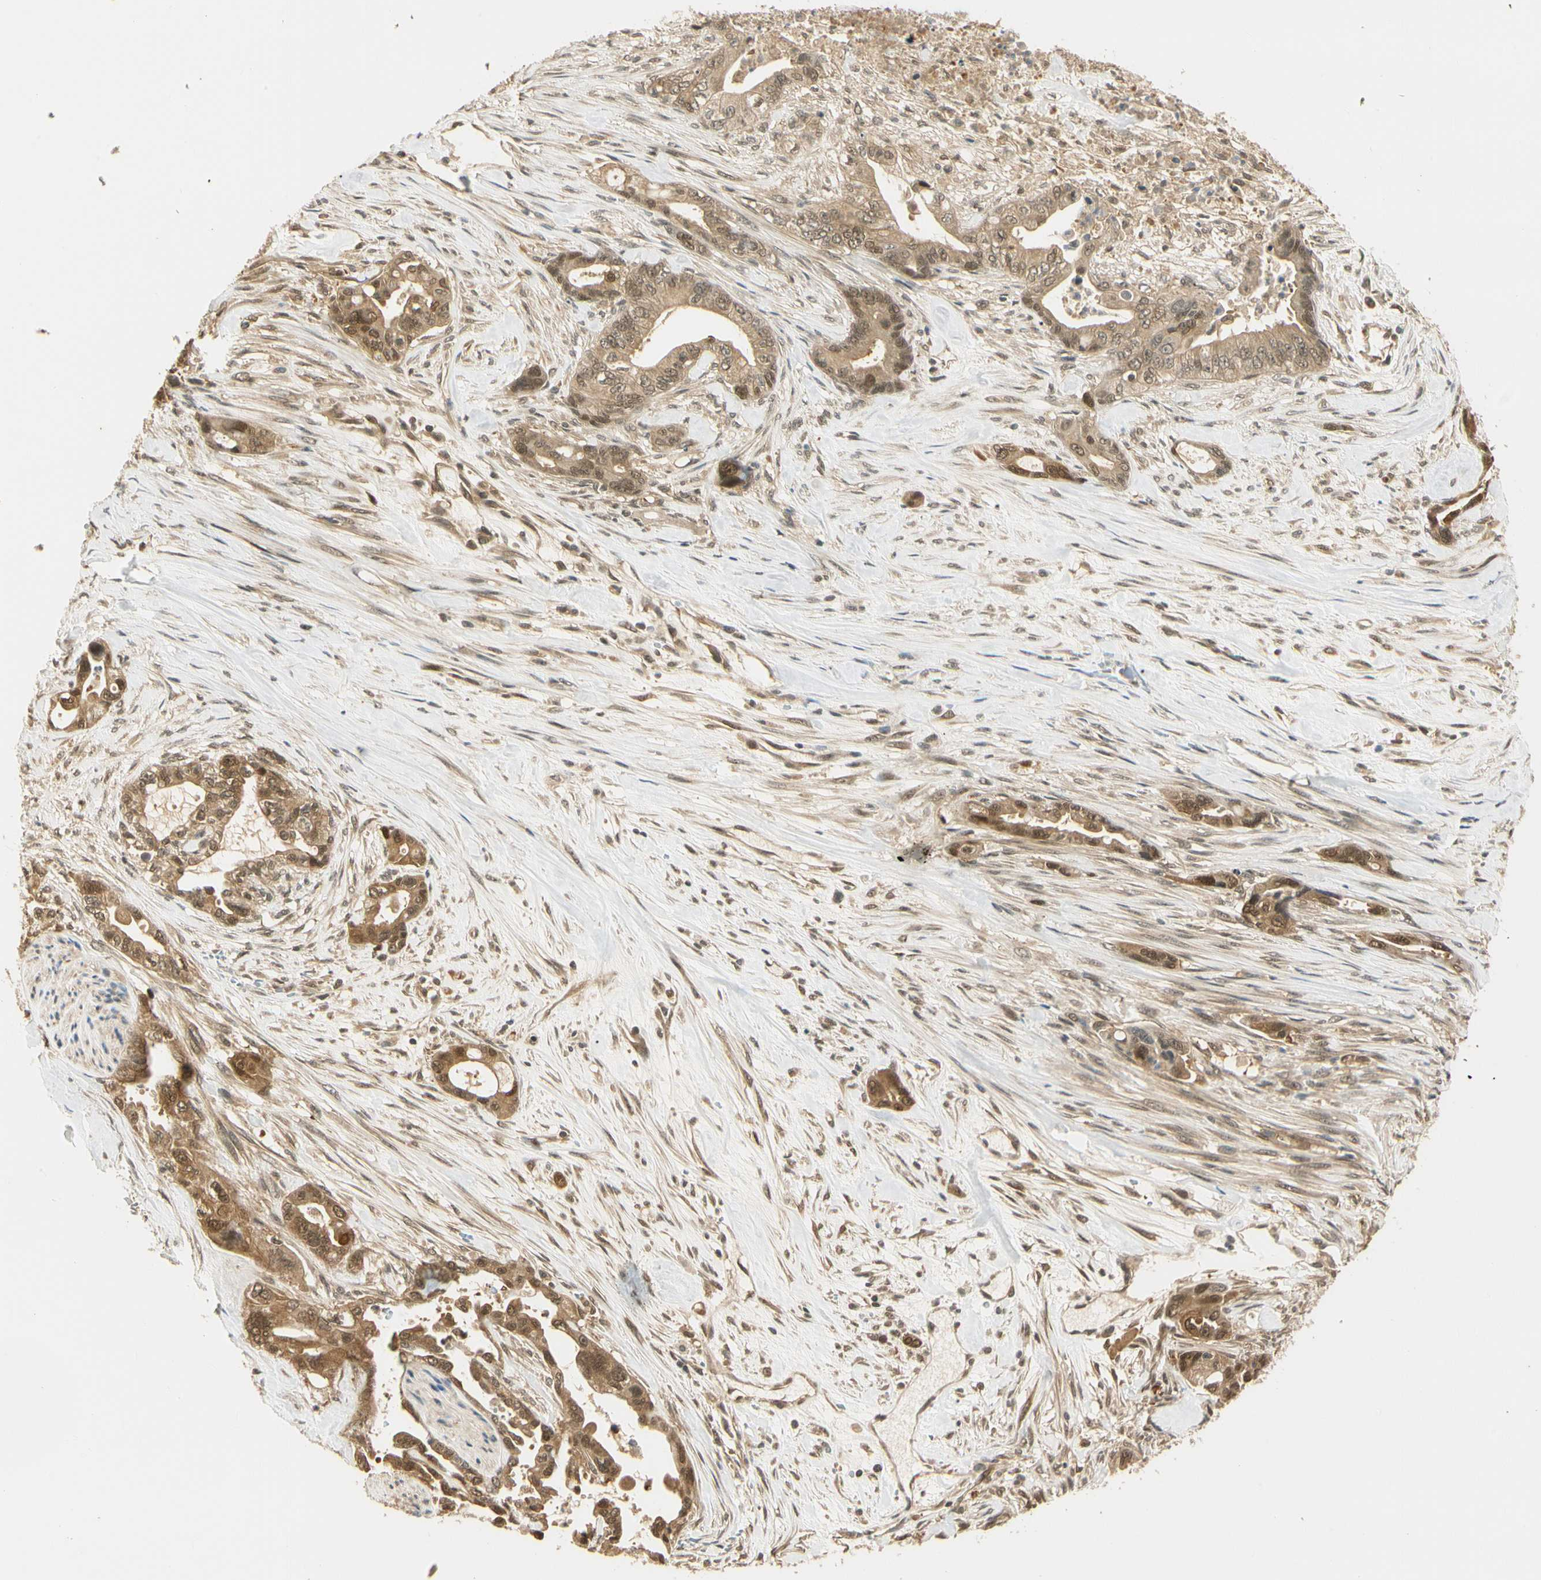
{"staining": {"intensity": "moderate", "quantity": ">75%", "location": "cytoplasmic/membranous,nuclear"}, "tissue": "pancreatic cancer", "cell_type": "Tumor cells", "image_type": "cancer", "snomed": [{"axis": "morphology", "description": "Adenocarcinoma, NOS"}, {"axis": "topography", "description": "Pancreas"}], "caption": "Immunohistochemical staining of human pancreatic cancer exhibits moderate cytoplasmic/membranous and nuclear protein staining in about >75% of tumor cells.", "gene": "UBE2Z", "patient": {"sex": "male", "age": 70}}